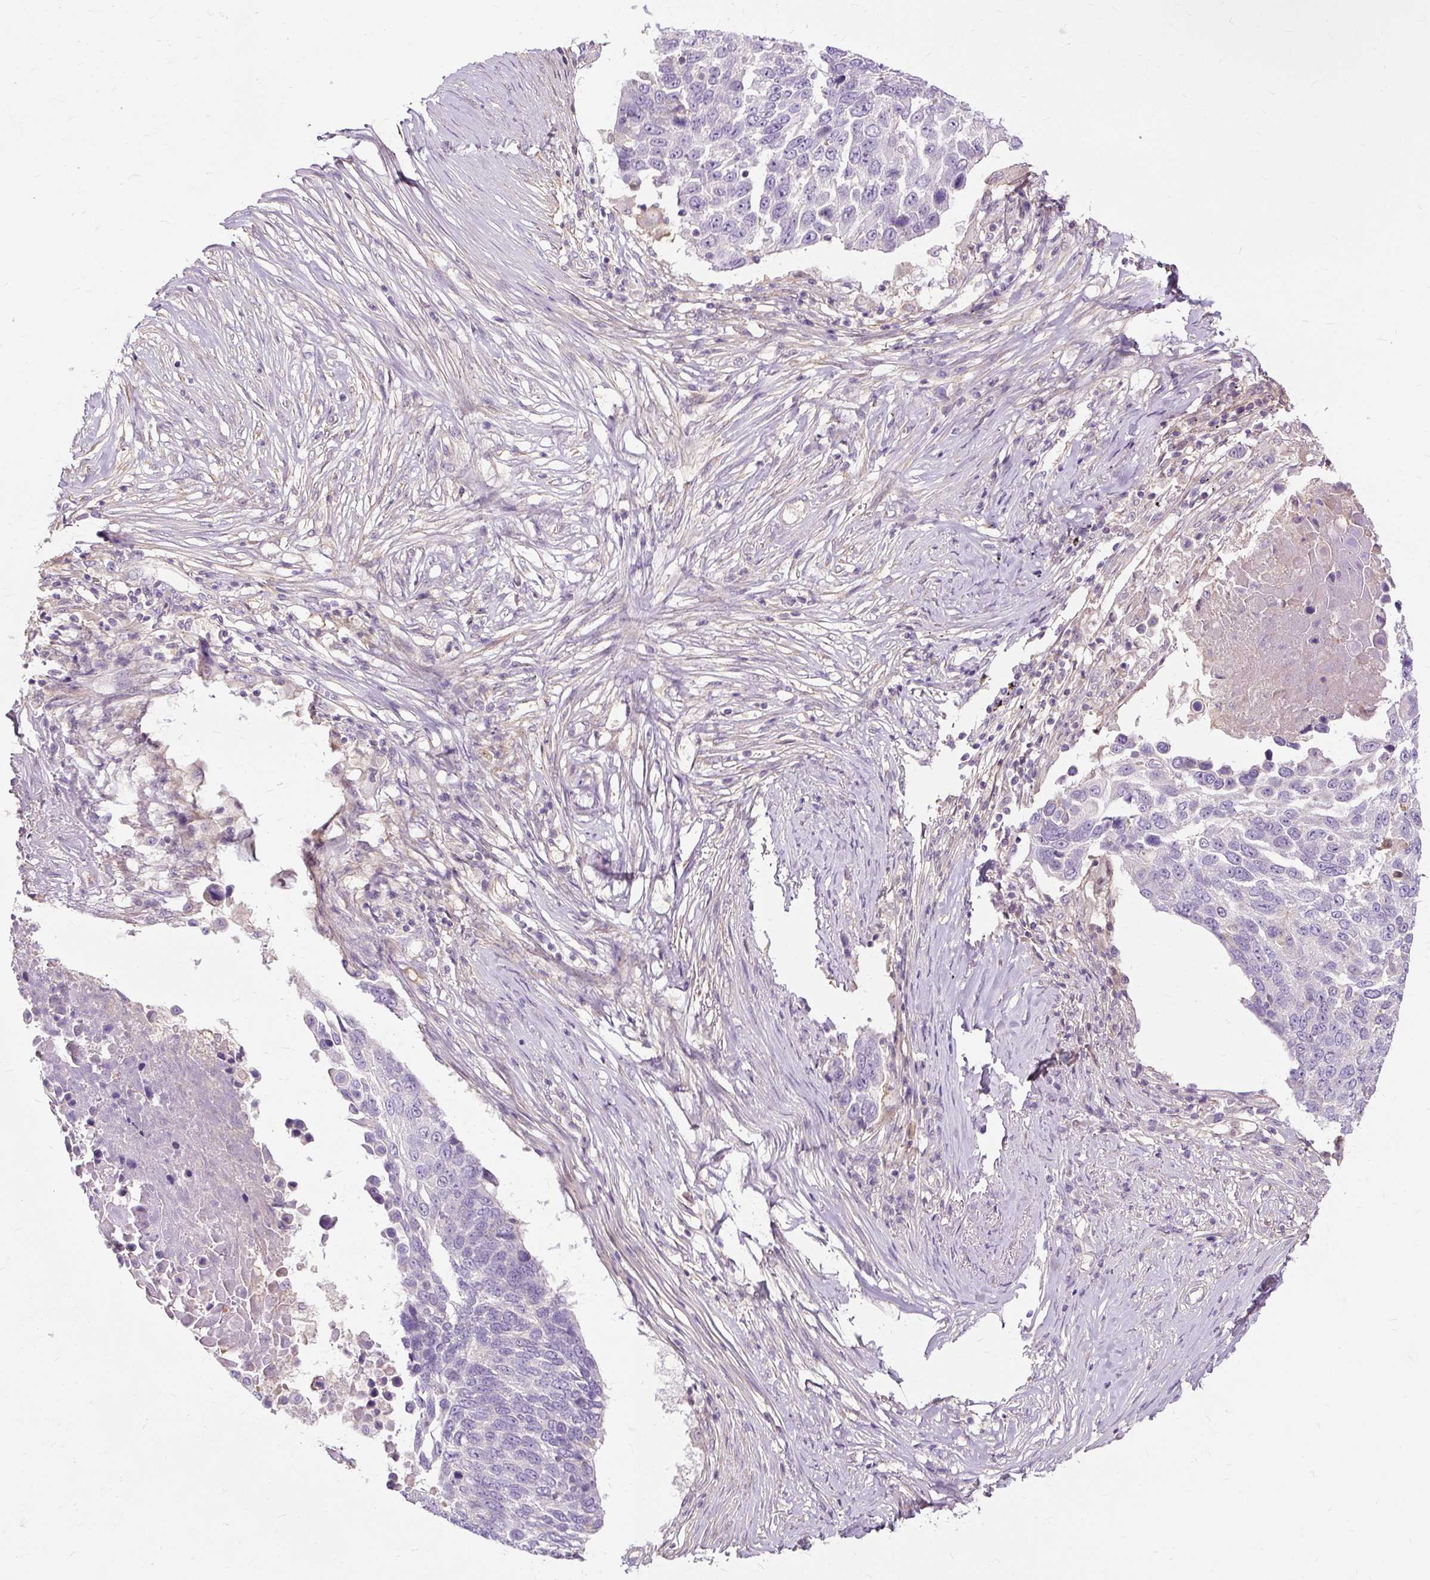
{"staining": {"intensity": "negative", "quantity": "none", "location": "none"}, "tissue": "lung cancer", "cell_type": "Tumor cells", "image_type": "cancer", "snomed": [{"axis": "morphology", "description": "Squamous cell carcinoma, NOS"}, {"axis": "topography", "description": "Lung"}], "caption": "There is no significant staining in tumor cells of lung cancer. (Brightfield microscopy of DAB immunohistochemistry at high magnification).", "gene": "TSPAN8", "patient": {"sex": "male", "age": 66}}